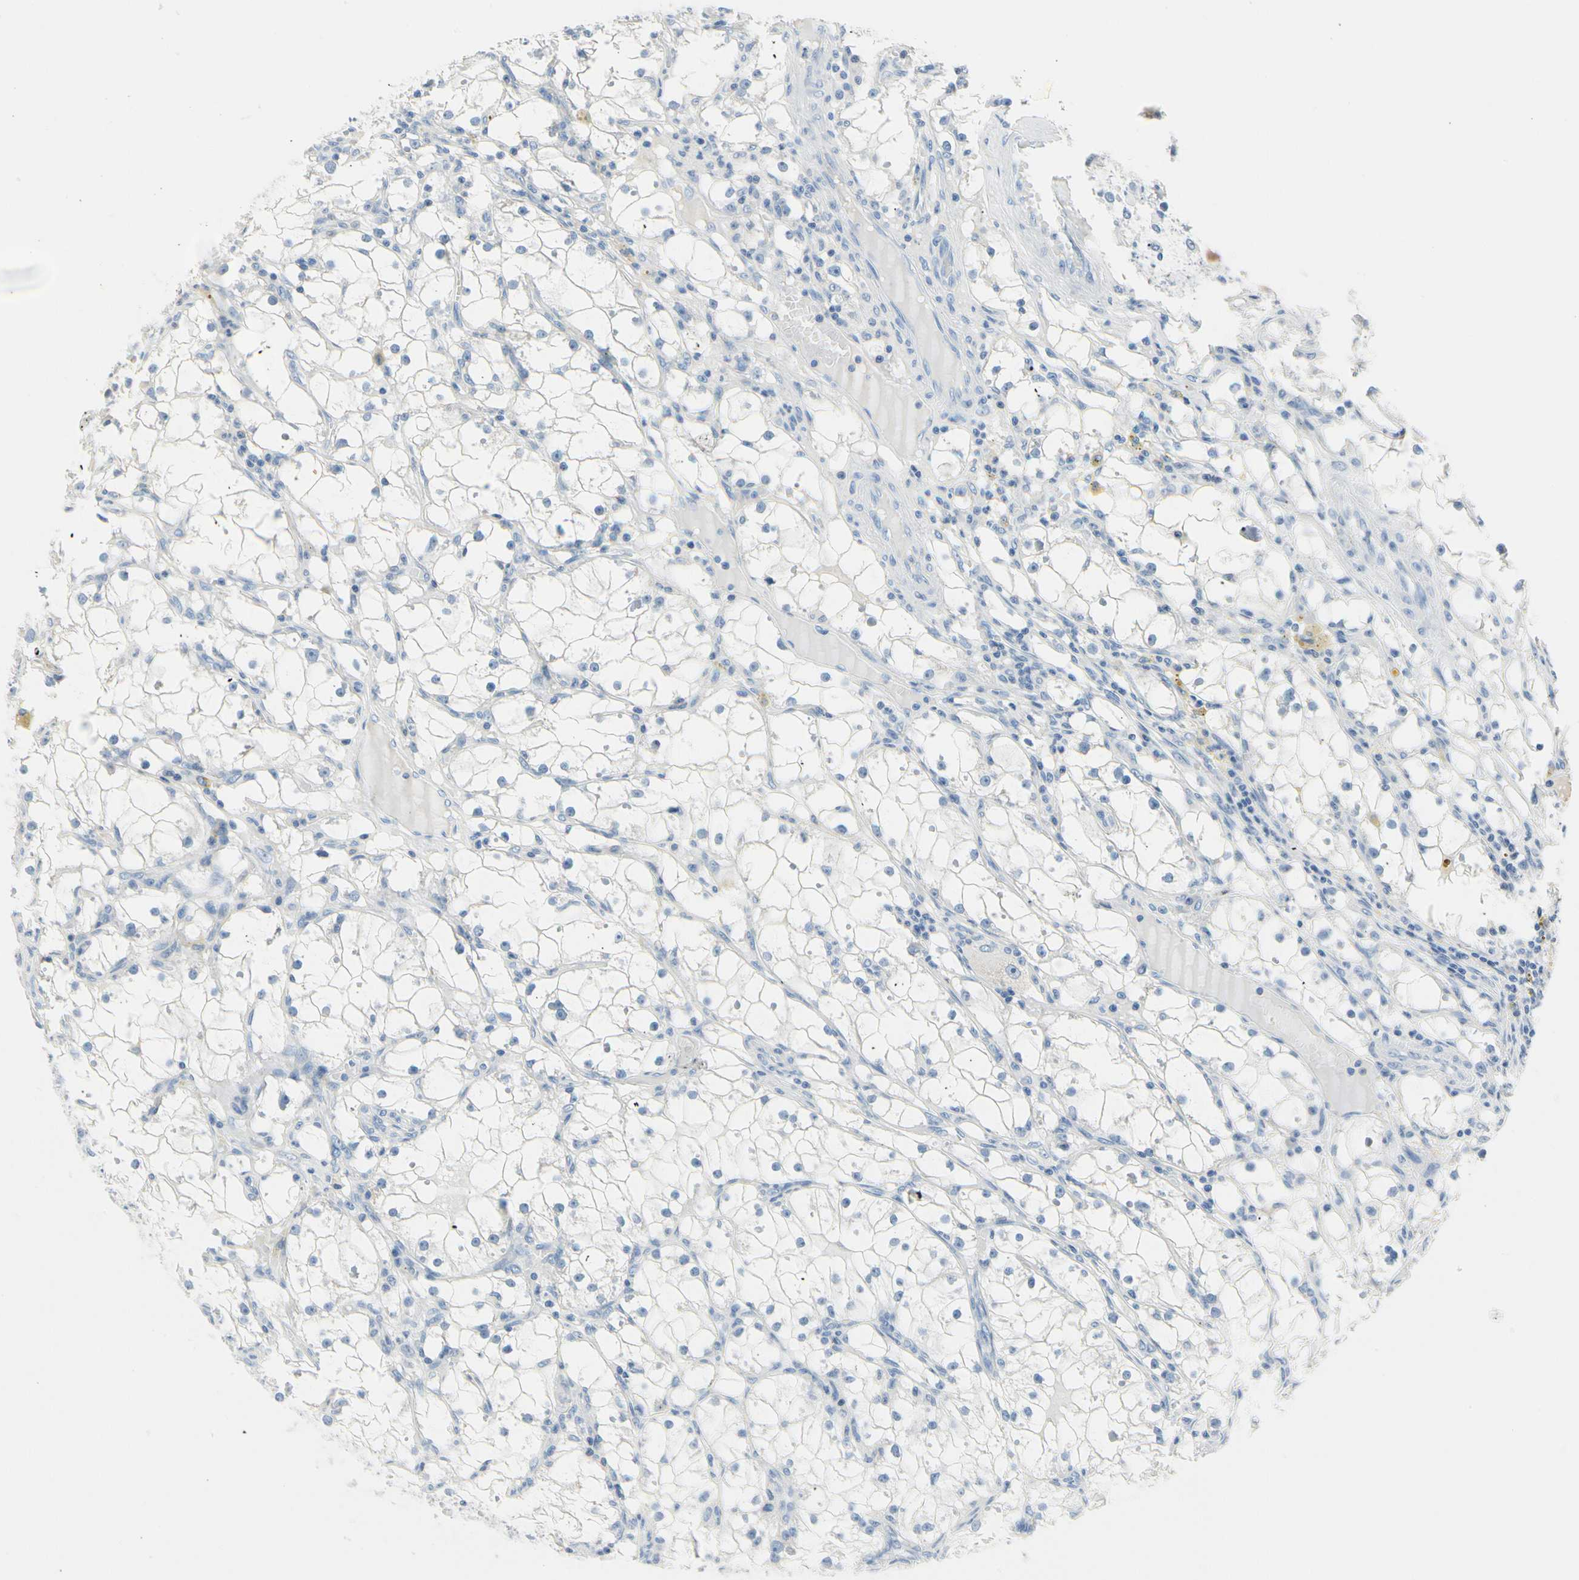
{"staining": {"intensity": "negative", "quantity": "none", "location": "none"}, "tissue": "renal cancer", "cell_type": "Tumor cells", "image_type": "cancer", "snomed": [{"axis": "morphology", "description": "Adenocarcinoma, NOS"}, {"axis": "topography", "description": "Kidney"}], "caption": "A histopathology image of renal adenocarcinoma stained for a protein exhibits no brown staining in tumor cells. (Brightfield microscopy of DAB (3,3'-diaminobenzidine) immunohistochemistry at high magnification).", "gene": "NFATC2", "patient": {"sex": "male", "age": 56}}